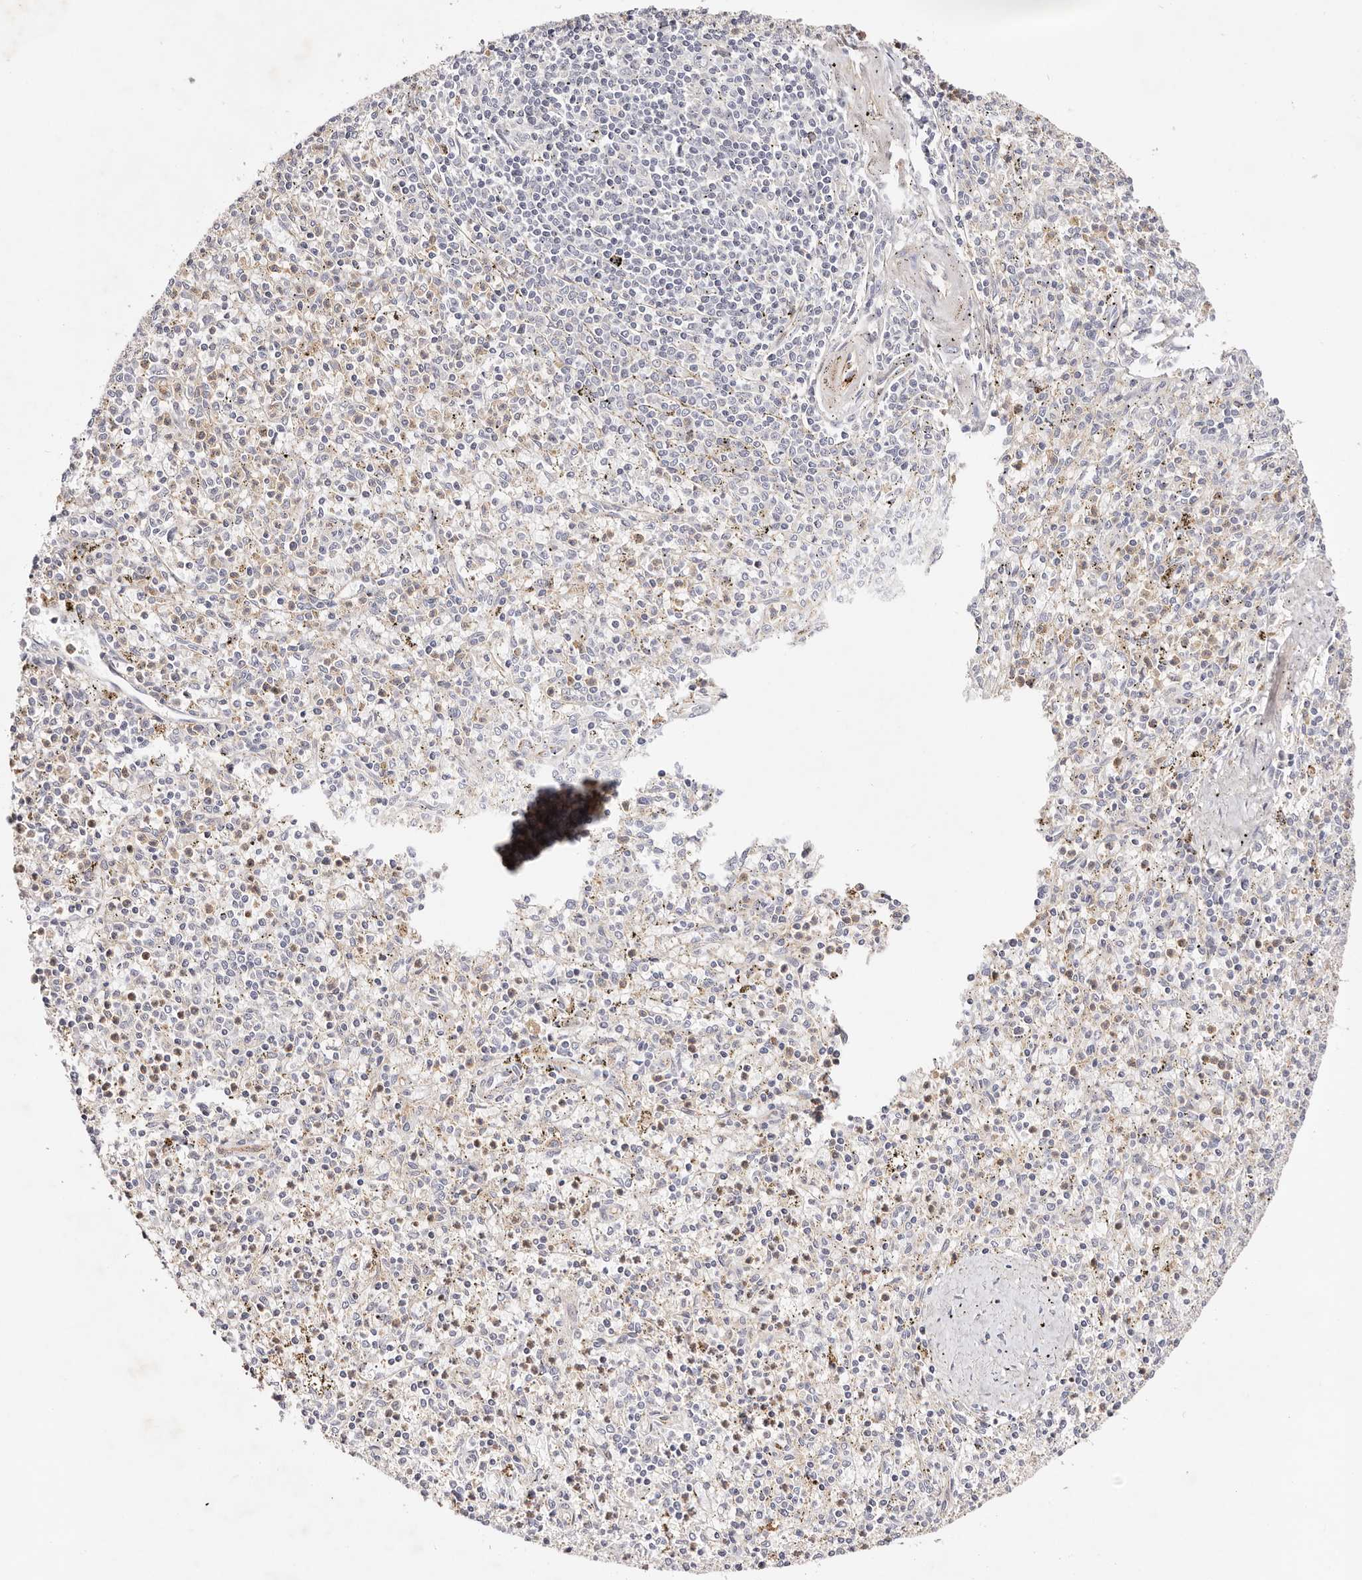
{"staining": {"intensity": "negative", "quantity": "none", "location": "none"}, "tissue": "spleen", "cell_type": "Cells in red pulp", "image_type": "normal", "snomed": [{"axis": "morphology", "description": "Normal tissue, NOS"}, {"axis": "topography", "description": "Spleen"}], "caption": "A high-resolution histopathology image shows immunohistochemistry (IHC) staining of normal spleen, which reveals no significant positivity in cells in red pulp. (DAB (3,3'-diaminobenzidine) IHC visualized using brightfield microscopy, high magnification).", "gene": "SLC35B2", "patient": {"sex": "male", "age": 72}}